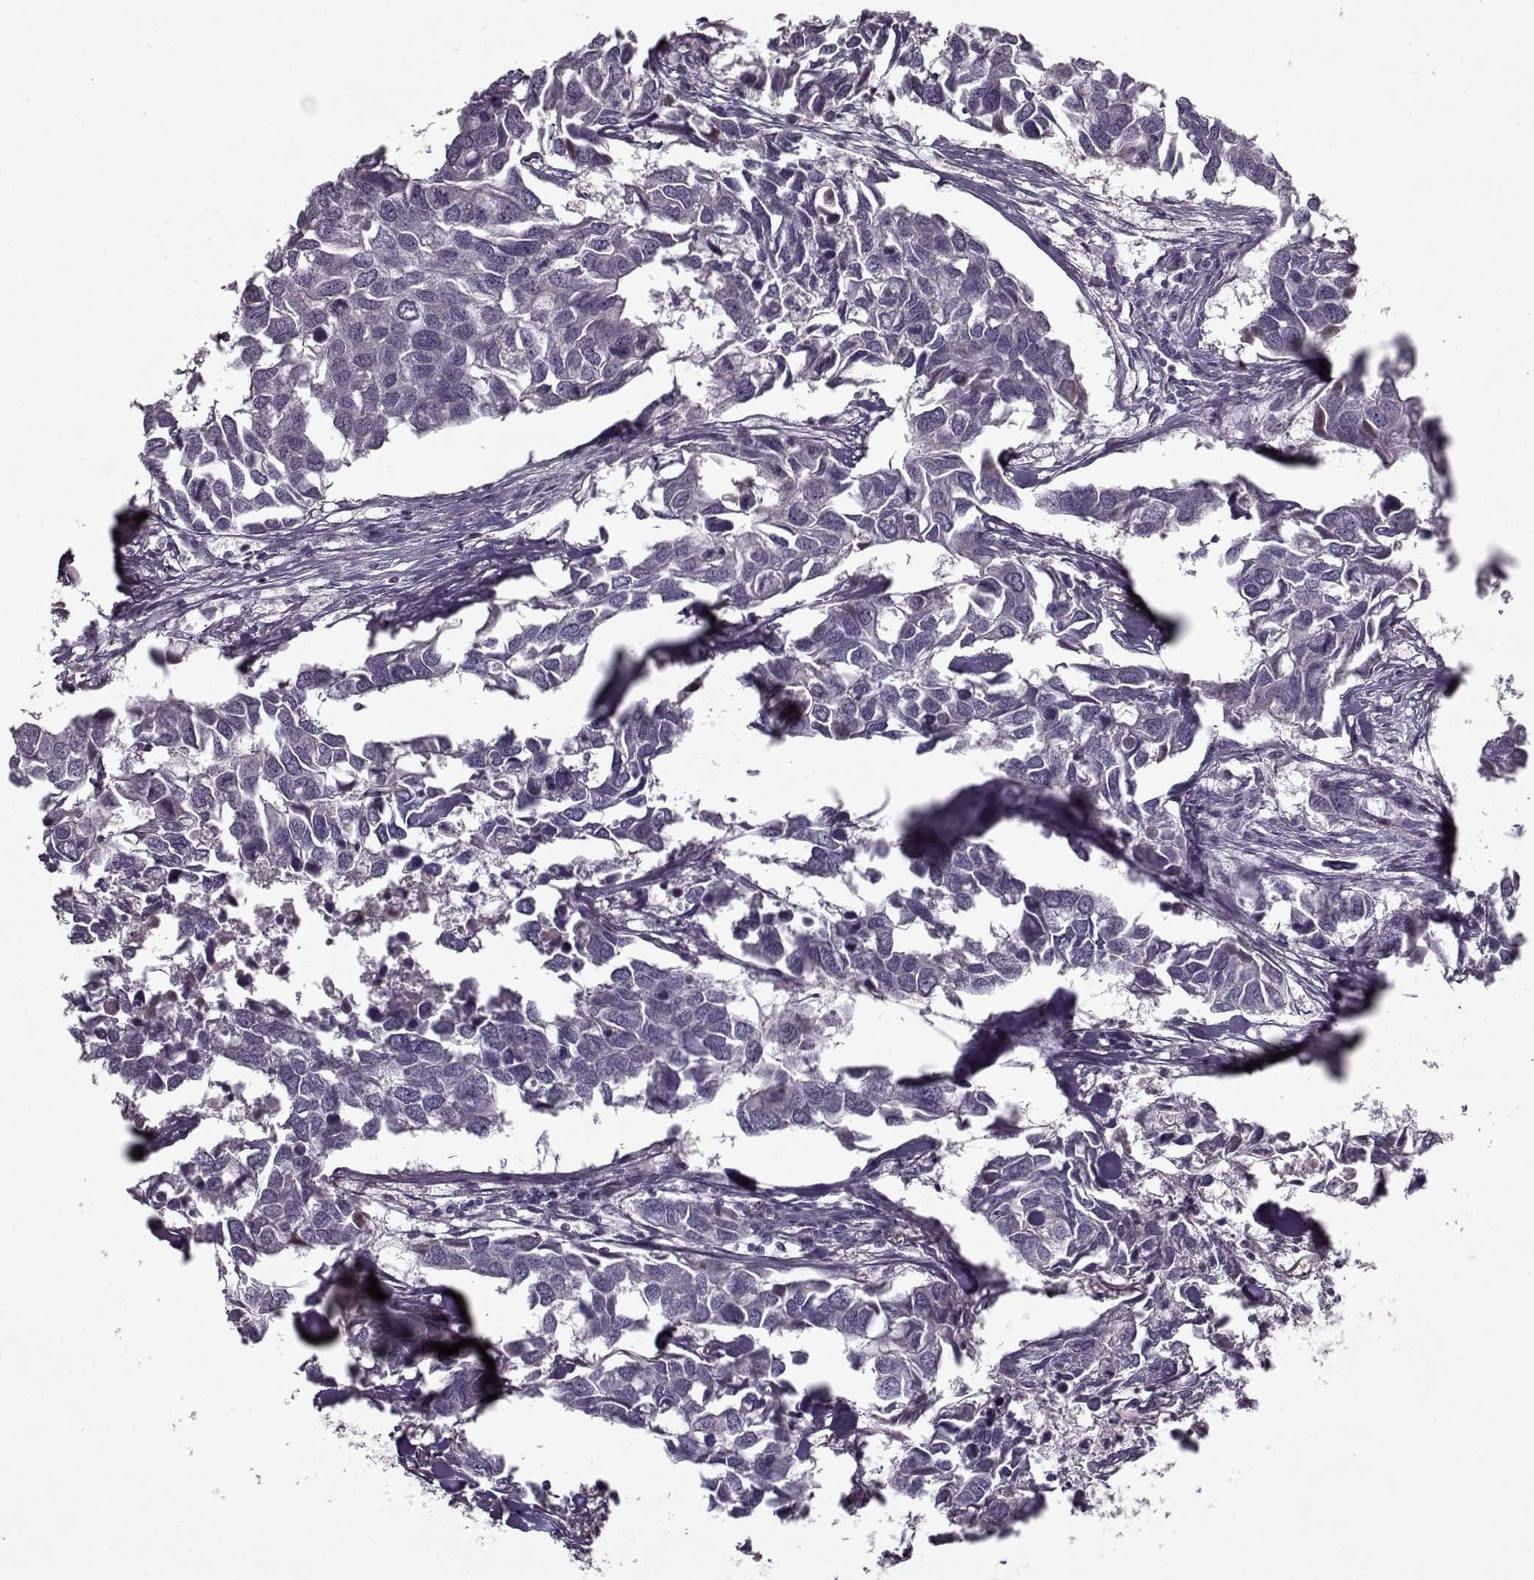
{"staining": {"intensity": "negative", "quantity": "none", "location": "none"}, "tissue": "breast cancer", "cell_type": "Tumor cells", "image_type": "cancer", "snomed": [{"axis": "morphology", "description": "Duct carcinoma"}, {"axis": "topography", "description": "Breast"}], "caption": "High power microscopy histopathology image of an immunohistochemistry (IHC) histopathology image of breast cancer (infiltrating ductal carcinoma), revealing no significant expression in tumor cells. (DAB immunohistochemistry visualized using brightfield microscopy, high magnification).", "gene": "KRT9", "patient": {"sex": "female", "age": 83}}